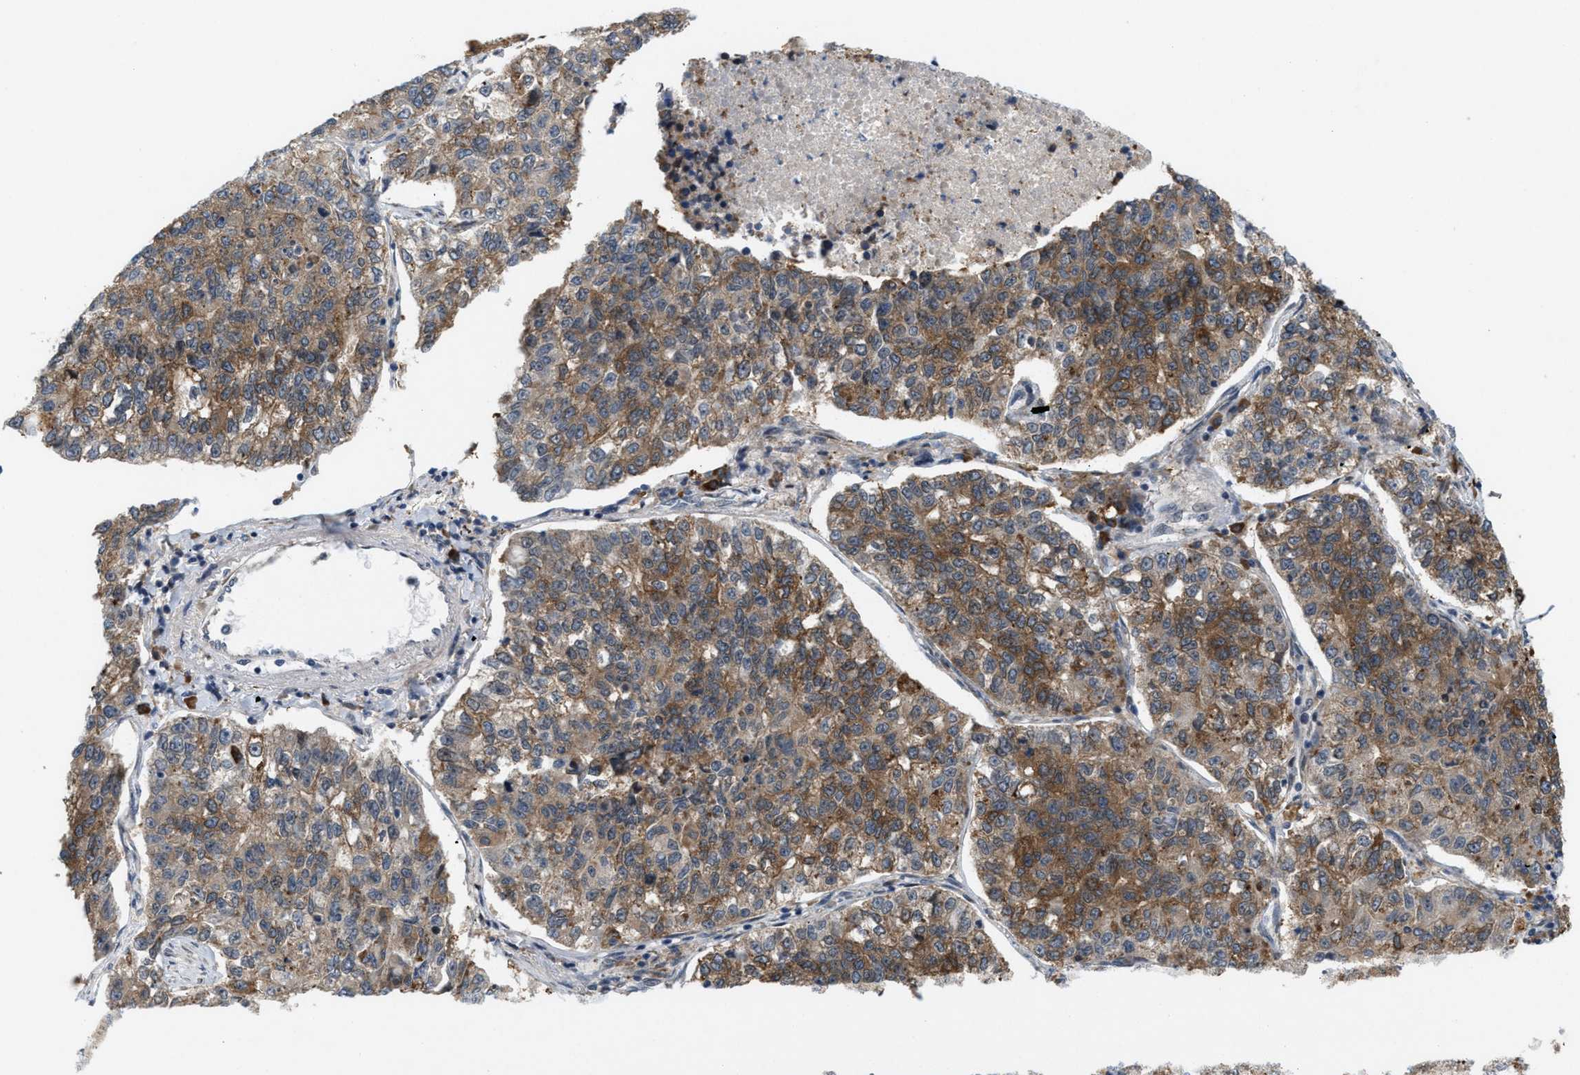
{"staining": {"intensity": "moderate", "quantity": ">75%", "location": "cytoplasmic/membranous"}, "tissue": "lung cancer", "cell_type": "Tumor cells", "image_type": "cancer", "snomed": [{"axis": "morphology", "description": "Adenocarcinoma, NOS"}, {"axis": "topography", "description": "Lung"}], "caption": "IHC of lung adenocarcinoma demonstrates medium levels of moderate cytoplasmic/membranous staining in about >75% of tumor cells.", "gene": "MFSD6", "patient": {"sex": "male", "age": 49}}